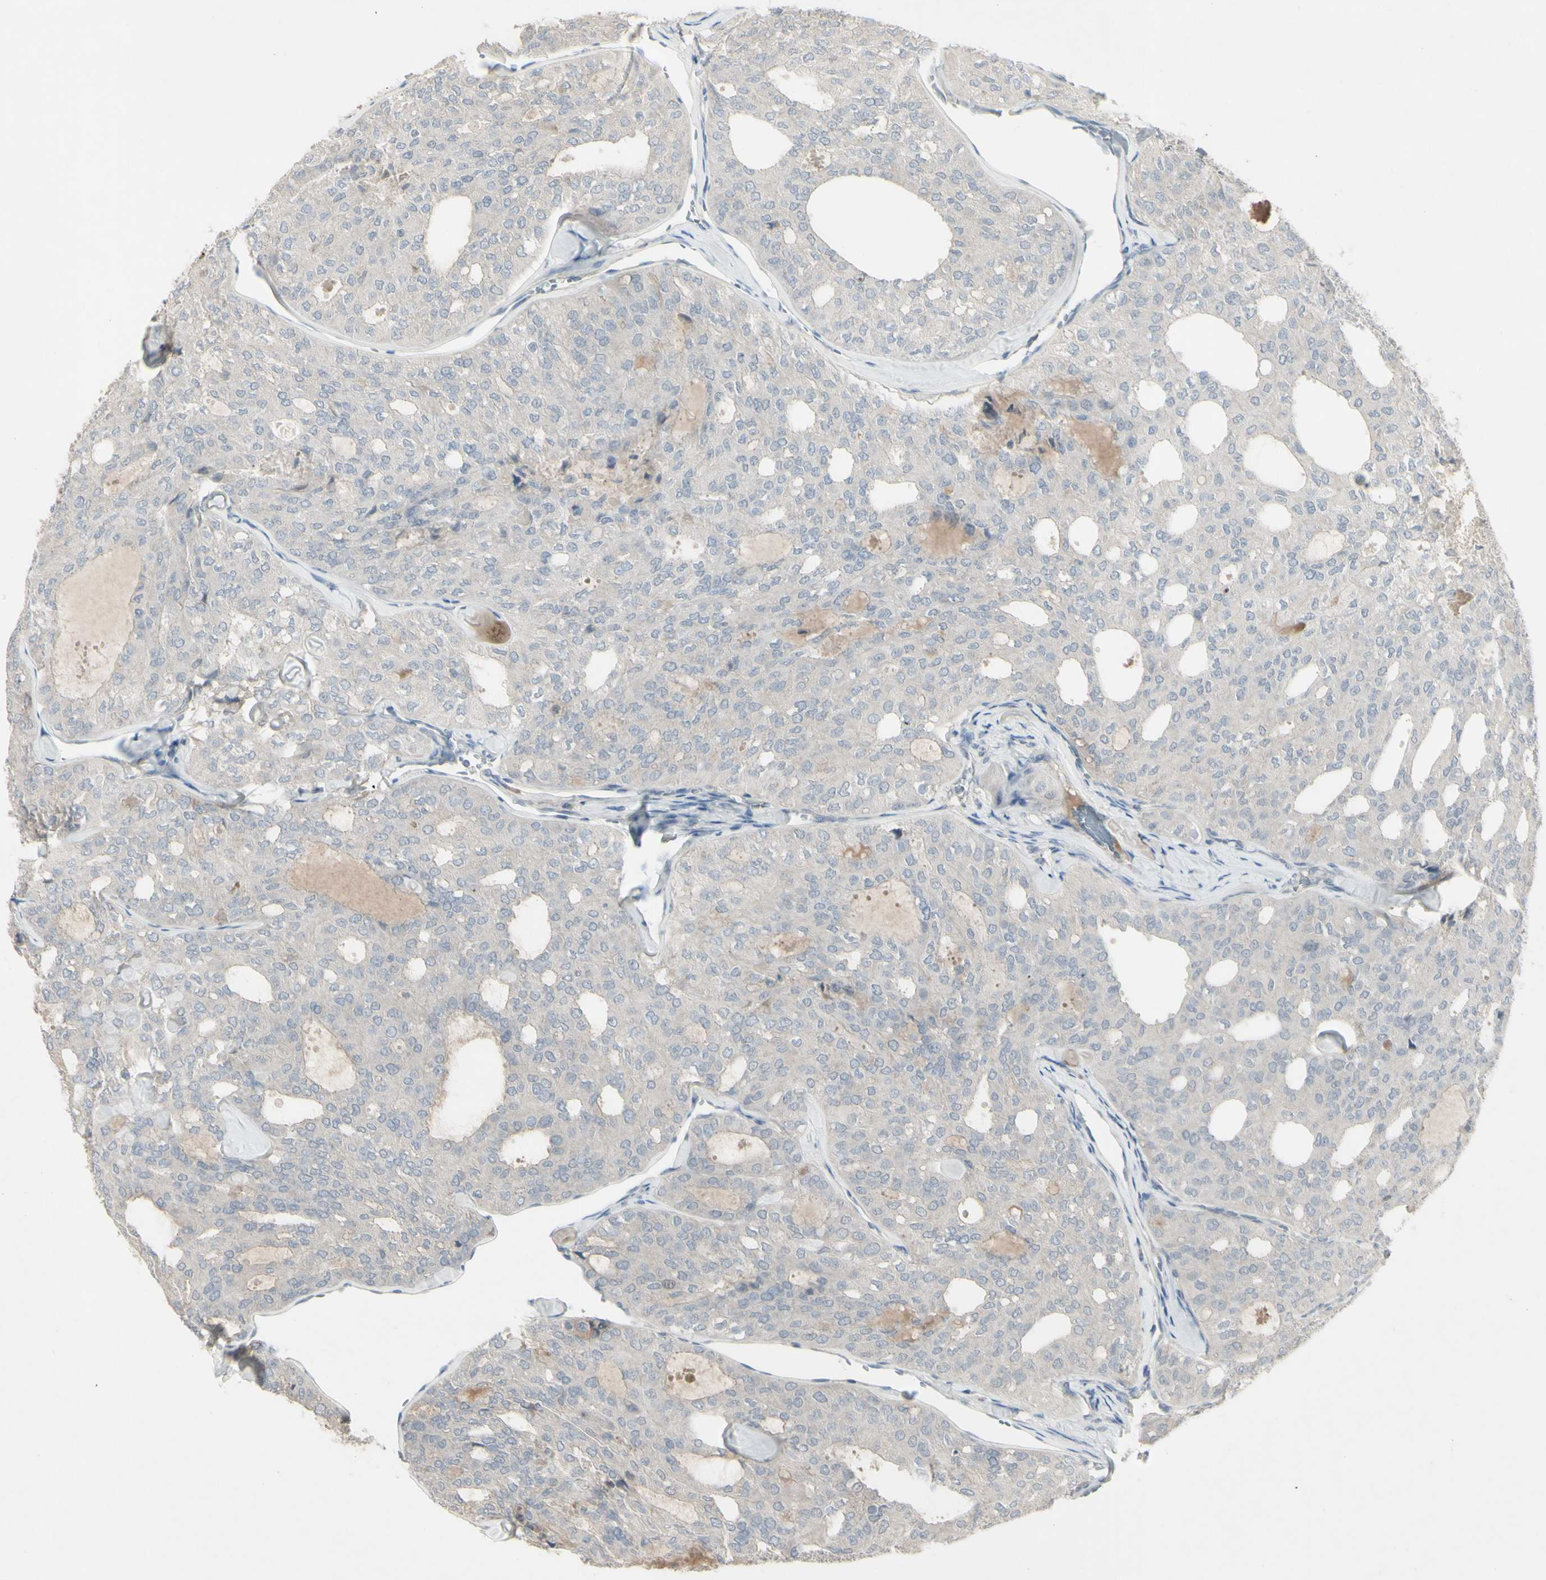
{"staining": {"intensity": "weak", "quantity": ">75%", "location": "cytoplasmic/membranous"}, "tissue": "thyroid cancer", "cell_type": "Tumor cells", "image_type": "cancer", "snomed": [{"axis": "morphology", "description": "Follicular adenoma carcinoma, NOS"}, {"axis": "topography", "description": "Thyroid gland"}], "caption": "A histopathology image of thyroid cancer stained for a protein displays weak cytoplasmic/membranous brown staining in tumor cells.", "gene": "PIAS4", "patient": {"sex": "male", "age": 75}}